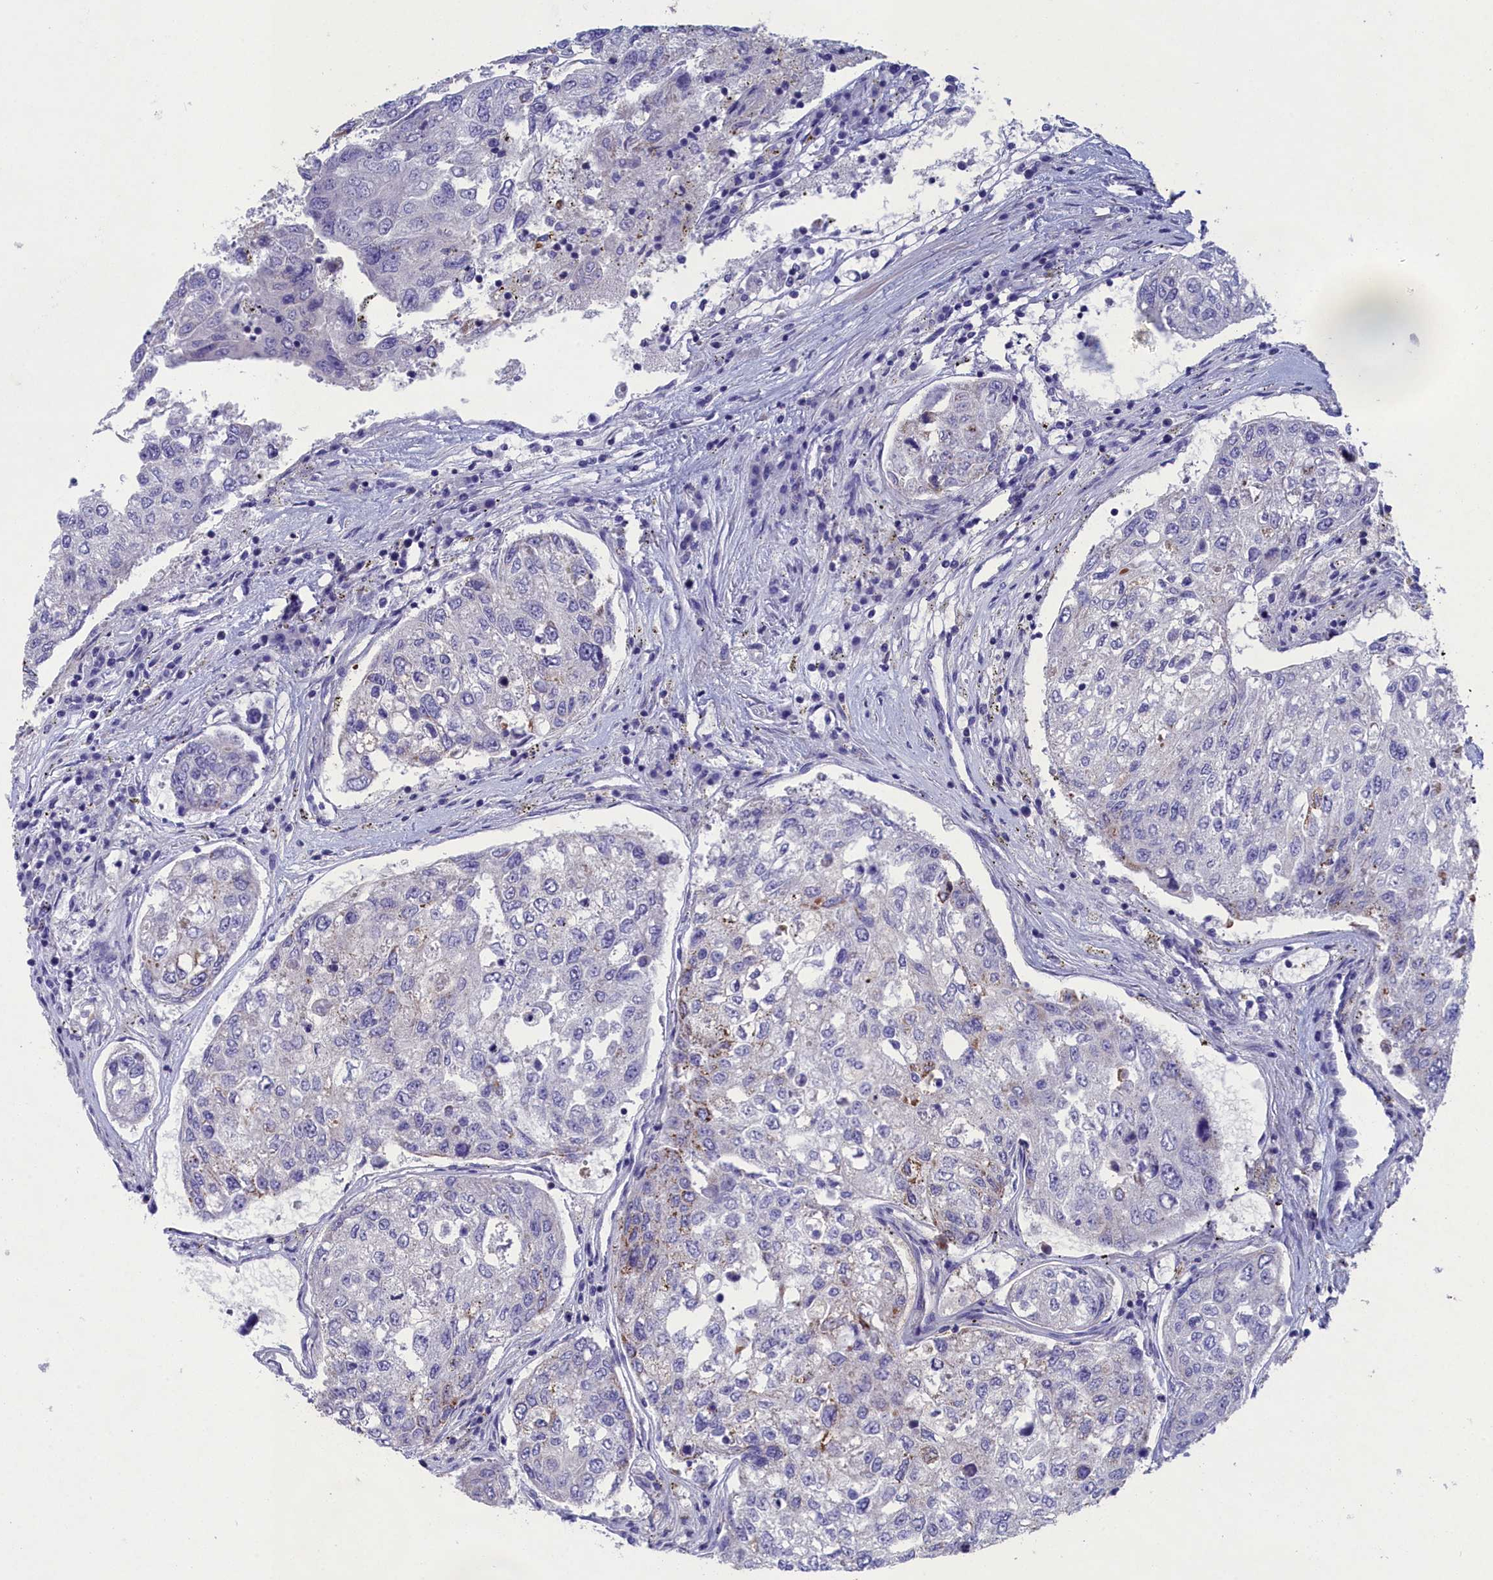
{"staining": {"intensity": "negative", "quantity": "none", "location": "none"}, "tissue": "urothelial cancer", "cell_type": "Tumor cells", "image_type": "cancer", "snomed": [{"axis": "morphology", "description": "Urothelial carcinoma, High grade"}, {"axis": "topography", "description": "Lymph node"}, {"axis": "topography", "description": "Urinary bladder"}], "caption": "A micrograph of human urothelial cancer is negative for staining in tumor cells.", "gene": "PRDM12", "patient": {"sex": "male", "age": 51}}